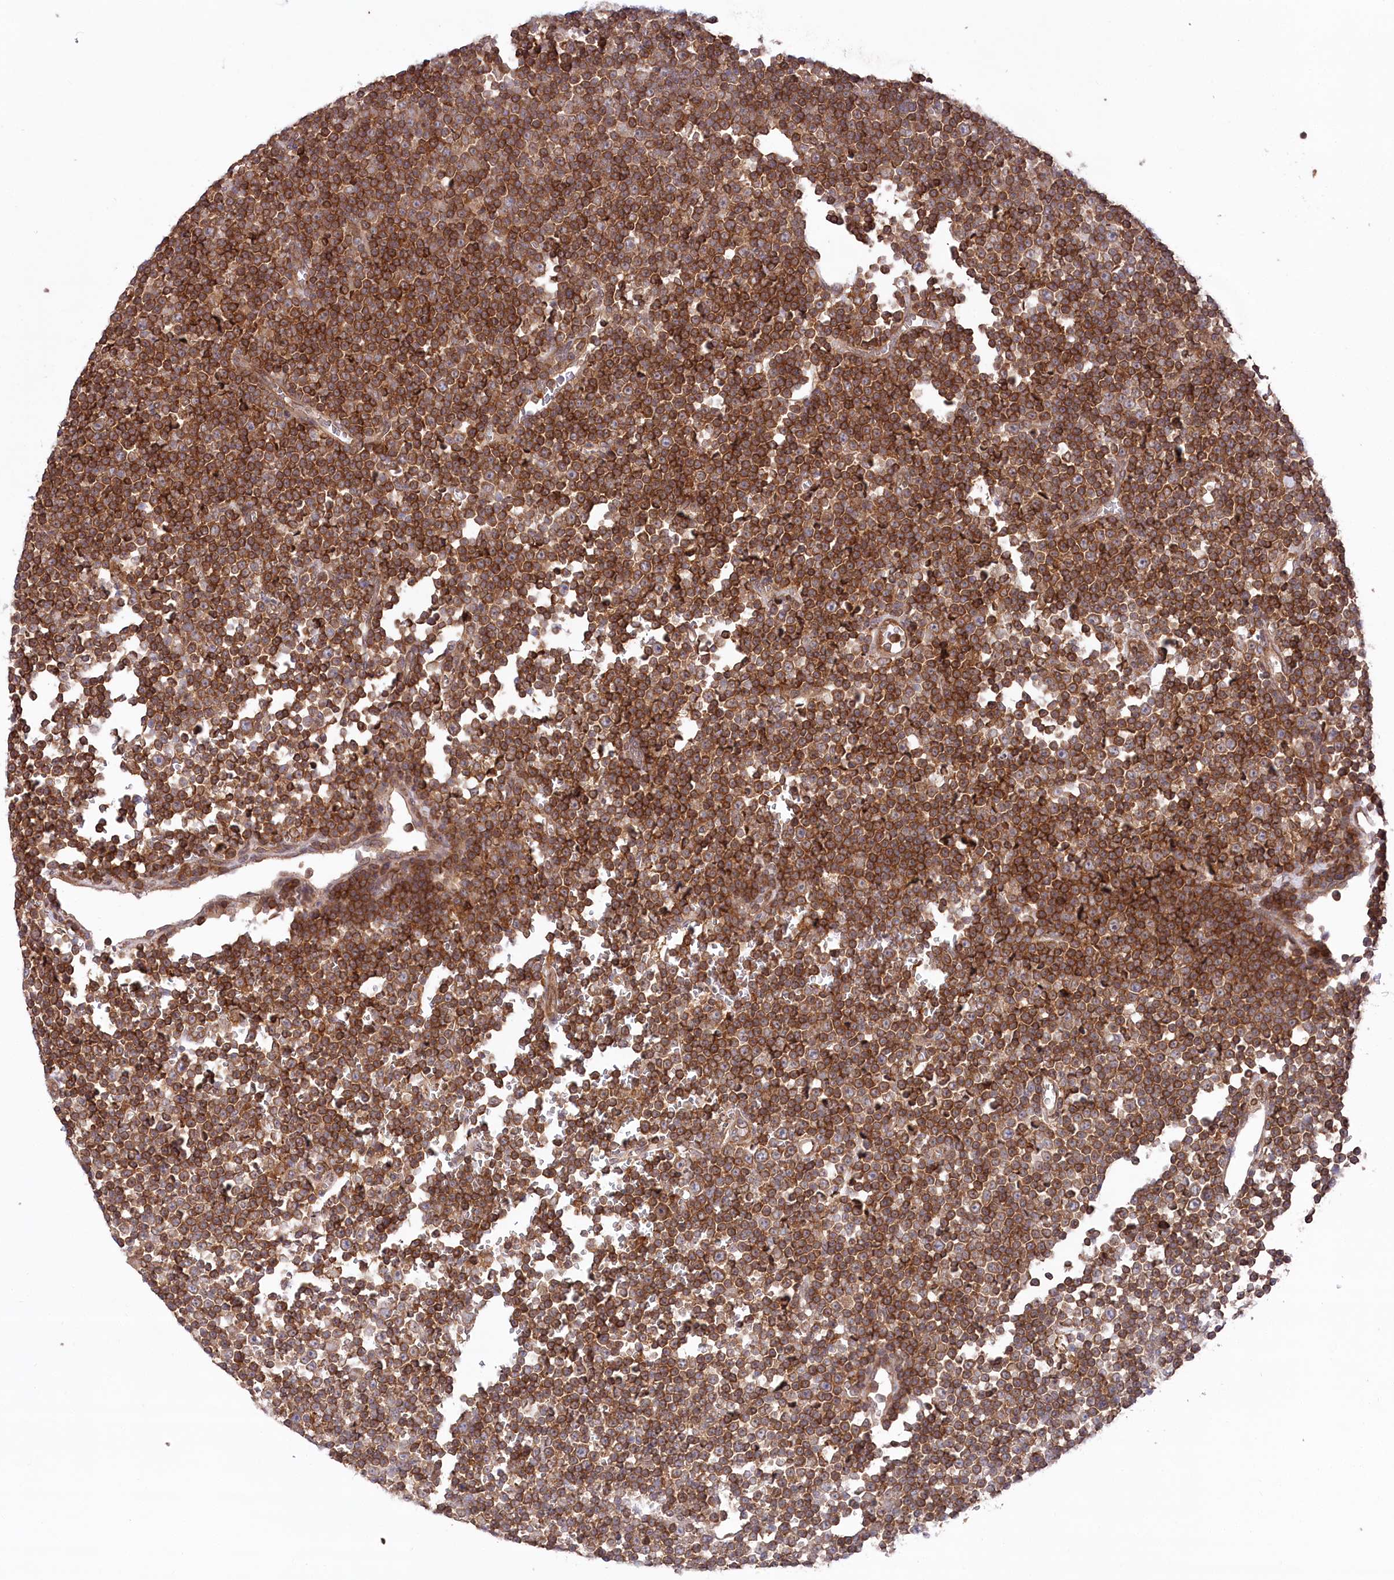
{"staining": {"intensity": "strong", "quantity": ">75%", "location": "cytoplasmic/membranous"}, "tissue": "lymphoma", "cell_type": "Tumor cells", "image_type": "cancer", "snomed": [{"axis": "morphology", "description": "Malignant lymphoma, non-Hodgkin's type, Low grade"}, {"axis": "topography", "description": "Lymph node"}], "caption": "An immunohistochemistry micrograph of tumor tissue is shown. Protein staining in brown highlights strong cytoplasmic/membranous positivity in lymphoma within tumor cells.", "gene": "PPP1R21", "patient": {"sex": "female", "age": 67}}